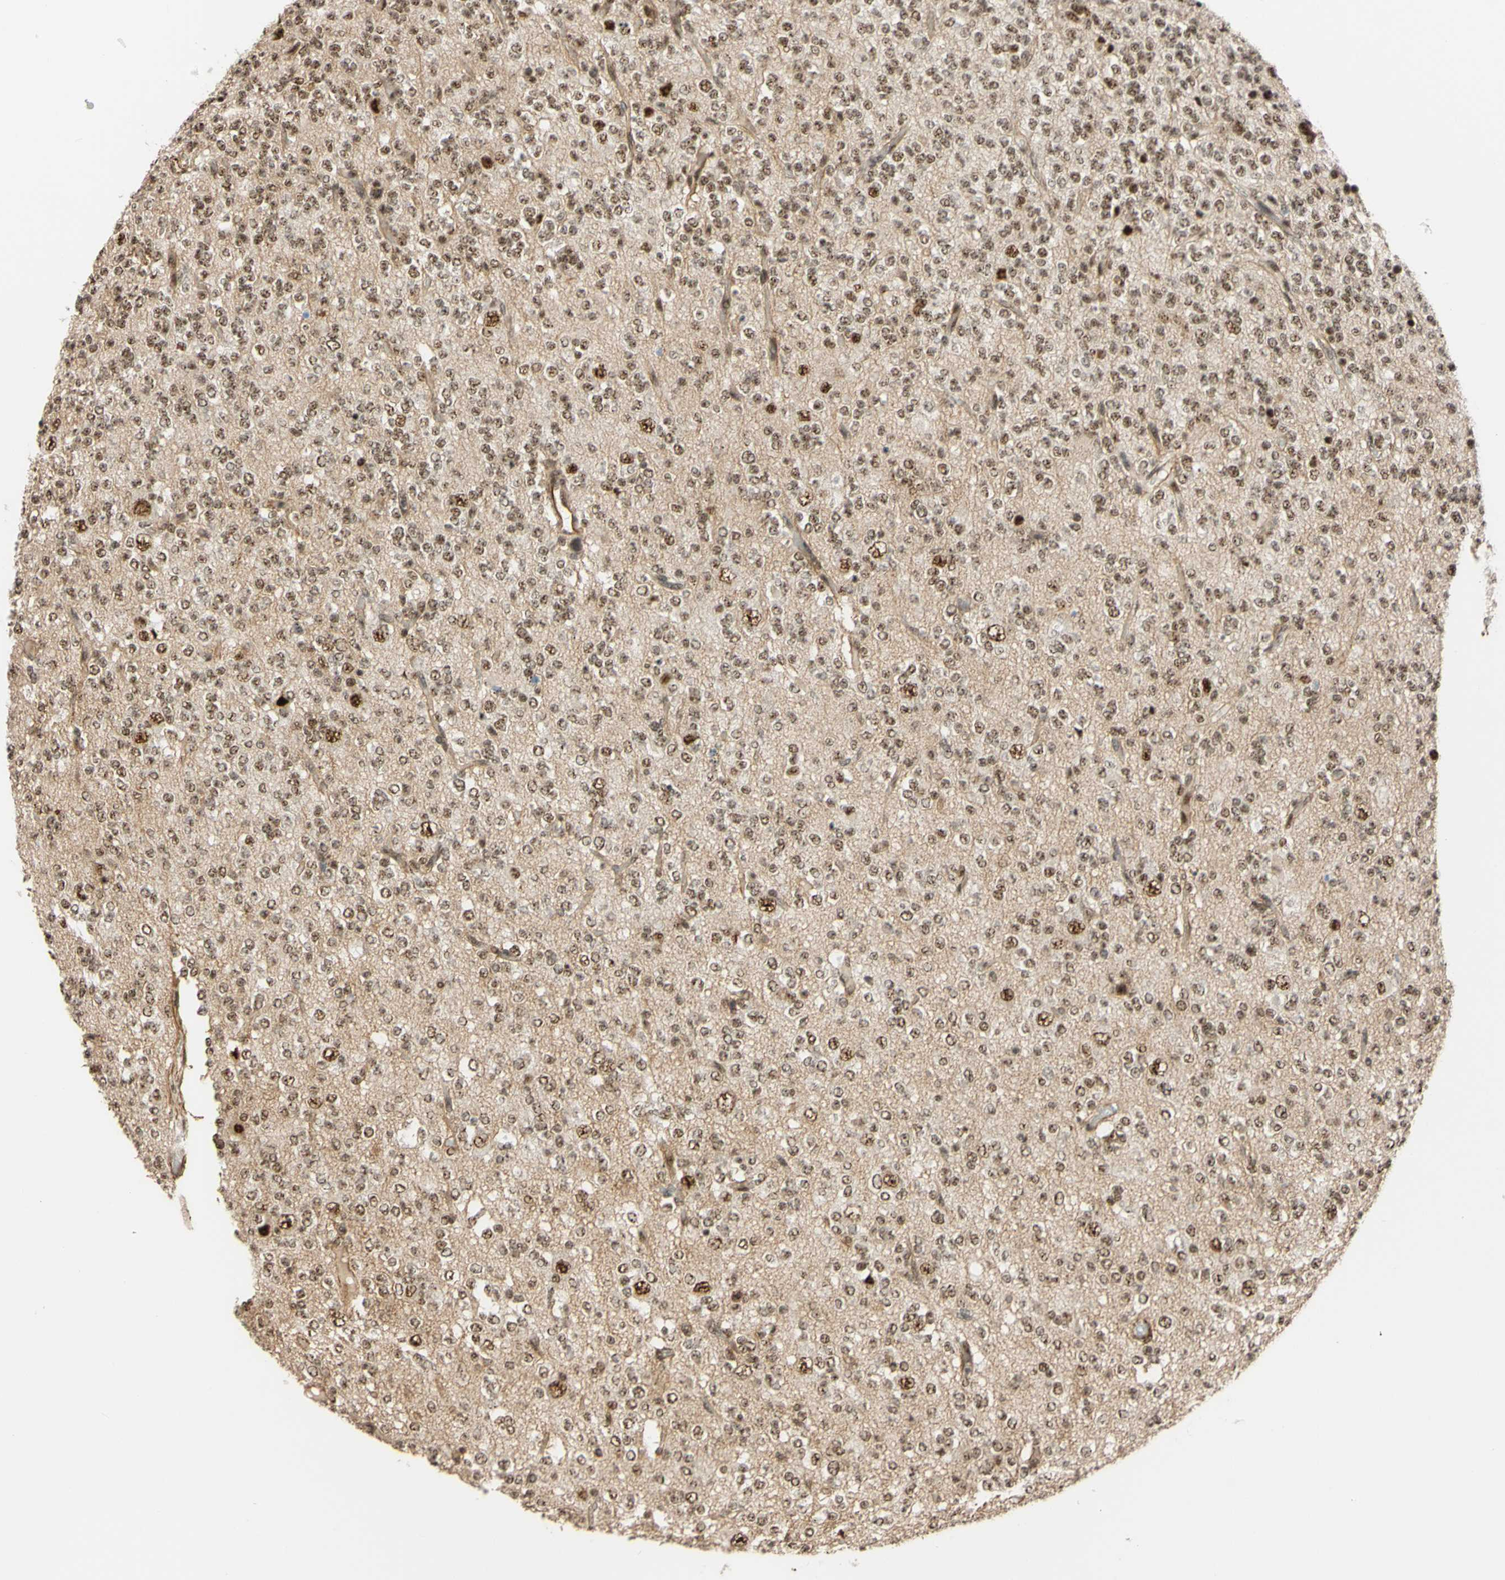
{"staining": {"intensity": "moderate", "quantity": ">75%", "location": "nuclear"}, "tissue": "glioma", "cell_type": "Tumor cells", "image_type": "cancer", "snomed": [{"axis": "morphology", "description": "Glioma, malignant, Low grade"}, {"axis": "topography", "description": "Brain"}], "caption": "Immunohistochemistry of human glioma displays medium levels of moderate nuclear expression in approximately >75% of tumor cells. The staining is performed using DAB (3,3'-diaminobenzidine) brown chromogen to label protein expression. The nuclei are counter-stained blue using hematoxylin.", "gene": "SAP18", "patient": {"sex": "male", "age": 38}}